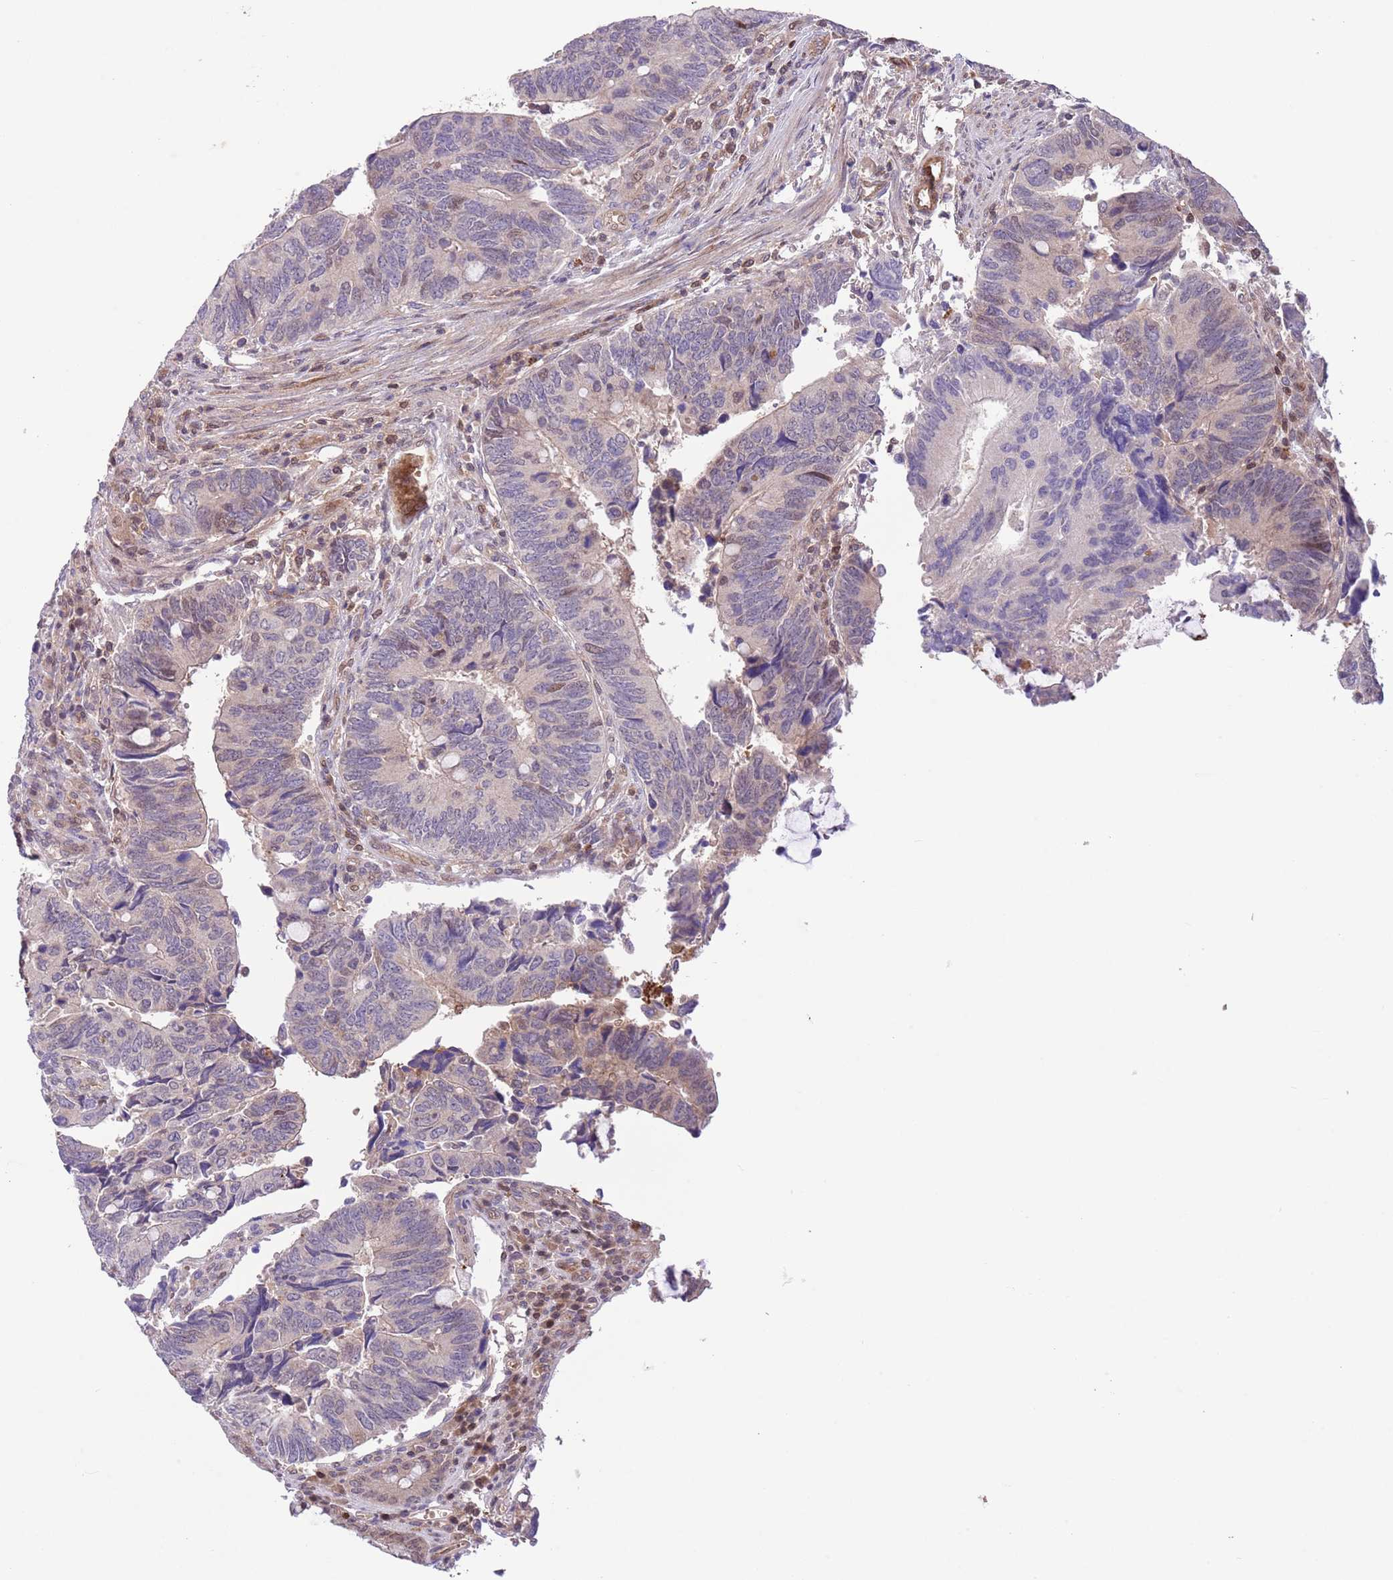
{"staining": {"intensity": "weak", "quantity": "<25%", "location": "cytoplasmic/membranous"}, "tissue": "colorectal cancer", "cell_type": "Tumor cells", "image_type": "cancer", "snomed": [{"axis": "morphology", "description": "Adenocarcinoma, NOS"}, {"axis": "topography", "description": "Colon"}], "caption": "Histopathology image shows no protein staining in tumor cells of colorectal cancer (adenocarcinoma) tissue.", "gene": "HDHD2", "patient": {"sex": "male", "age": 87}}